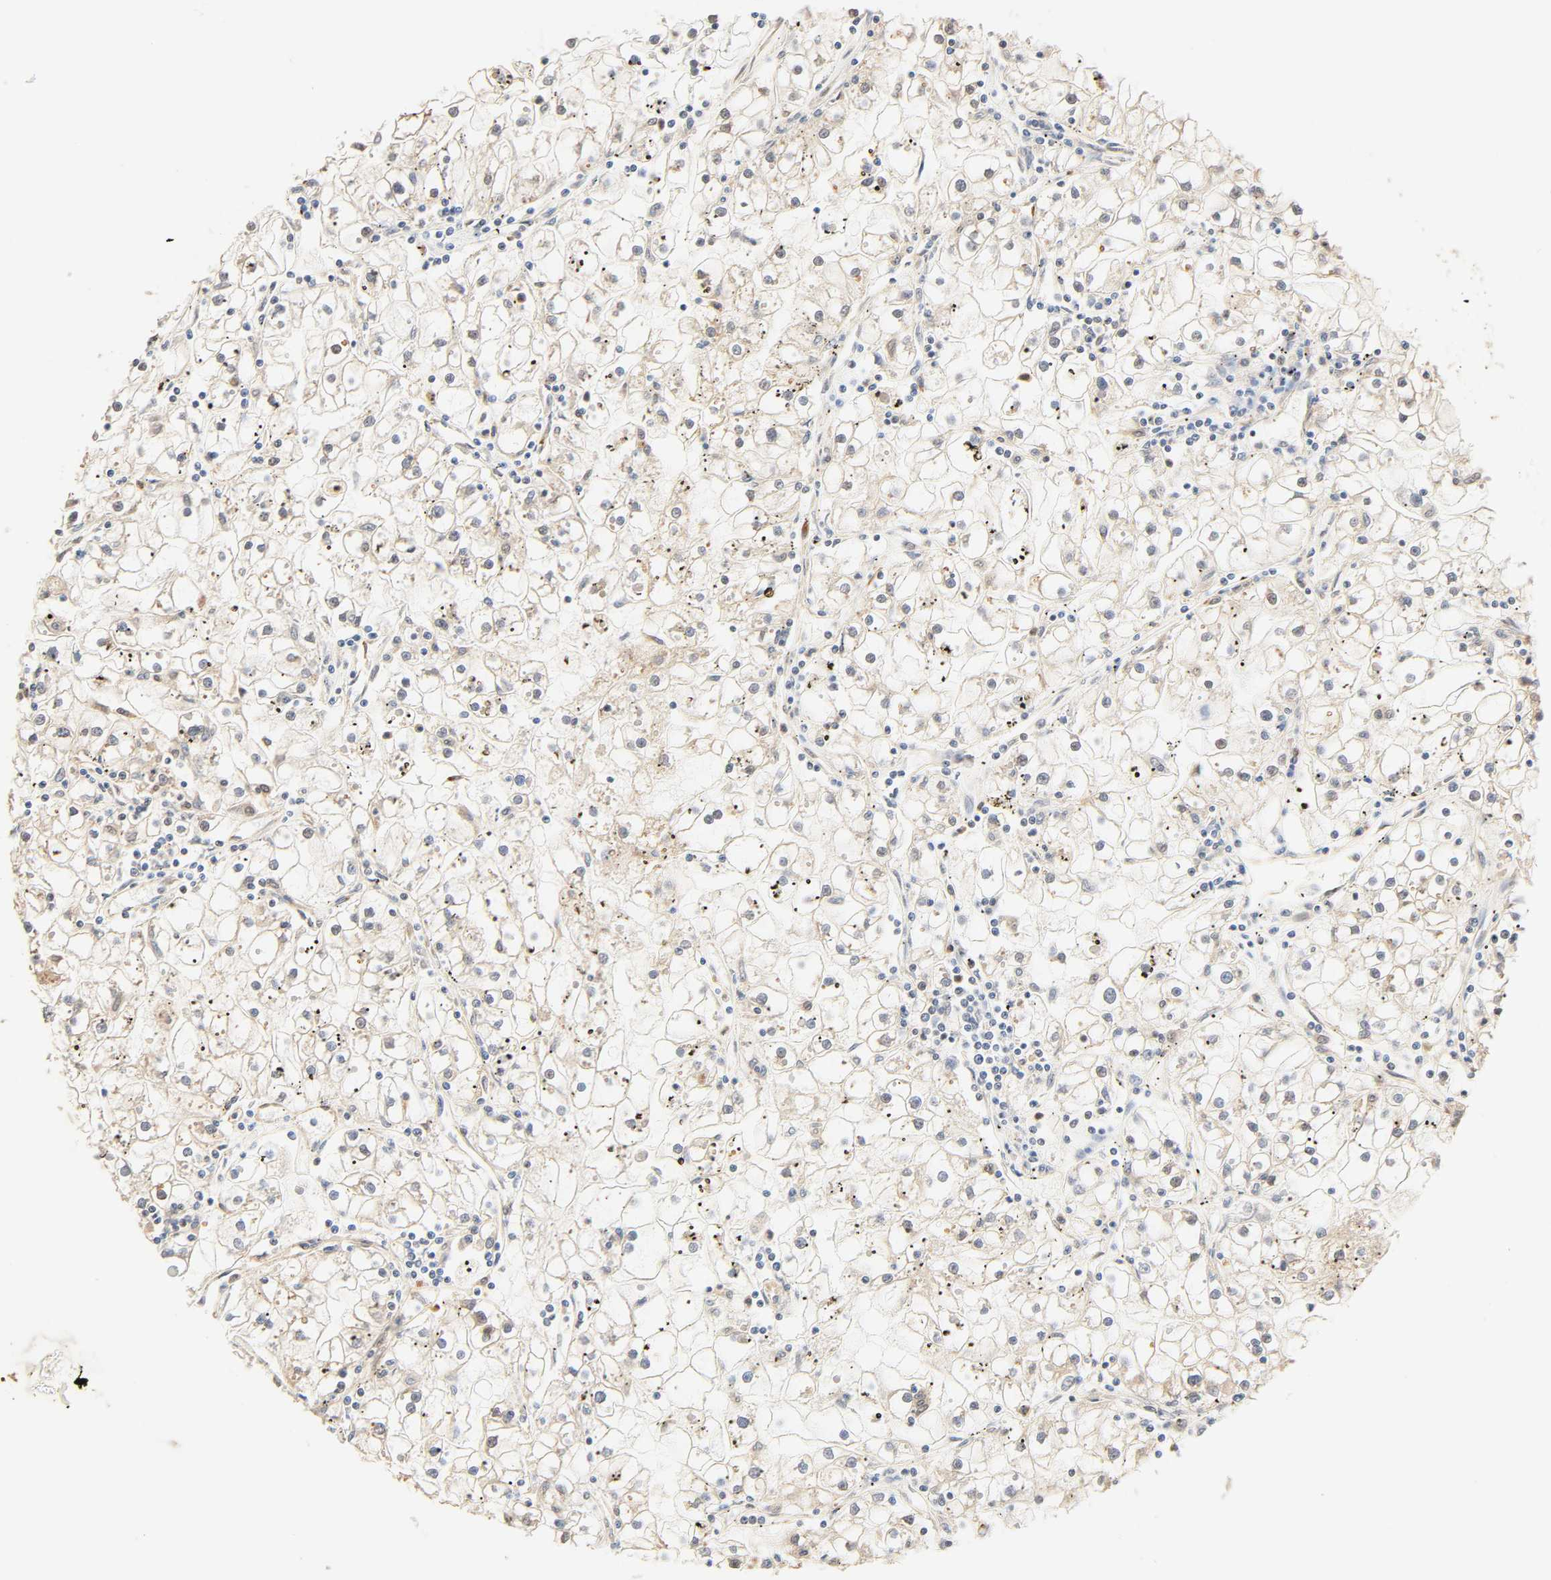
{"staining": {"intensity": "negative", "quantity": "none", "location": "none"}, "tissue": "renal cancer", "cell_type": "Tumor cells", "image_type": "cancer", "snomed": [{"axis": "morphology", "description": "Adenocarcinoma, NOS"}, {"axis": "topography", "description": "Kidney"}], "caption": "Immunohistochemical staining of renal adenocarcinoma shows no significant staining in tumor cells. The staining was performed using DAB to visualize the protein expression in brown, while the nuclei were stained in blue with hematoxylin (Magnification: 20x).", "gene": "CACNA1G", "patient": {"sex": "male", "age": 56}}